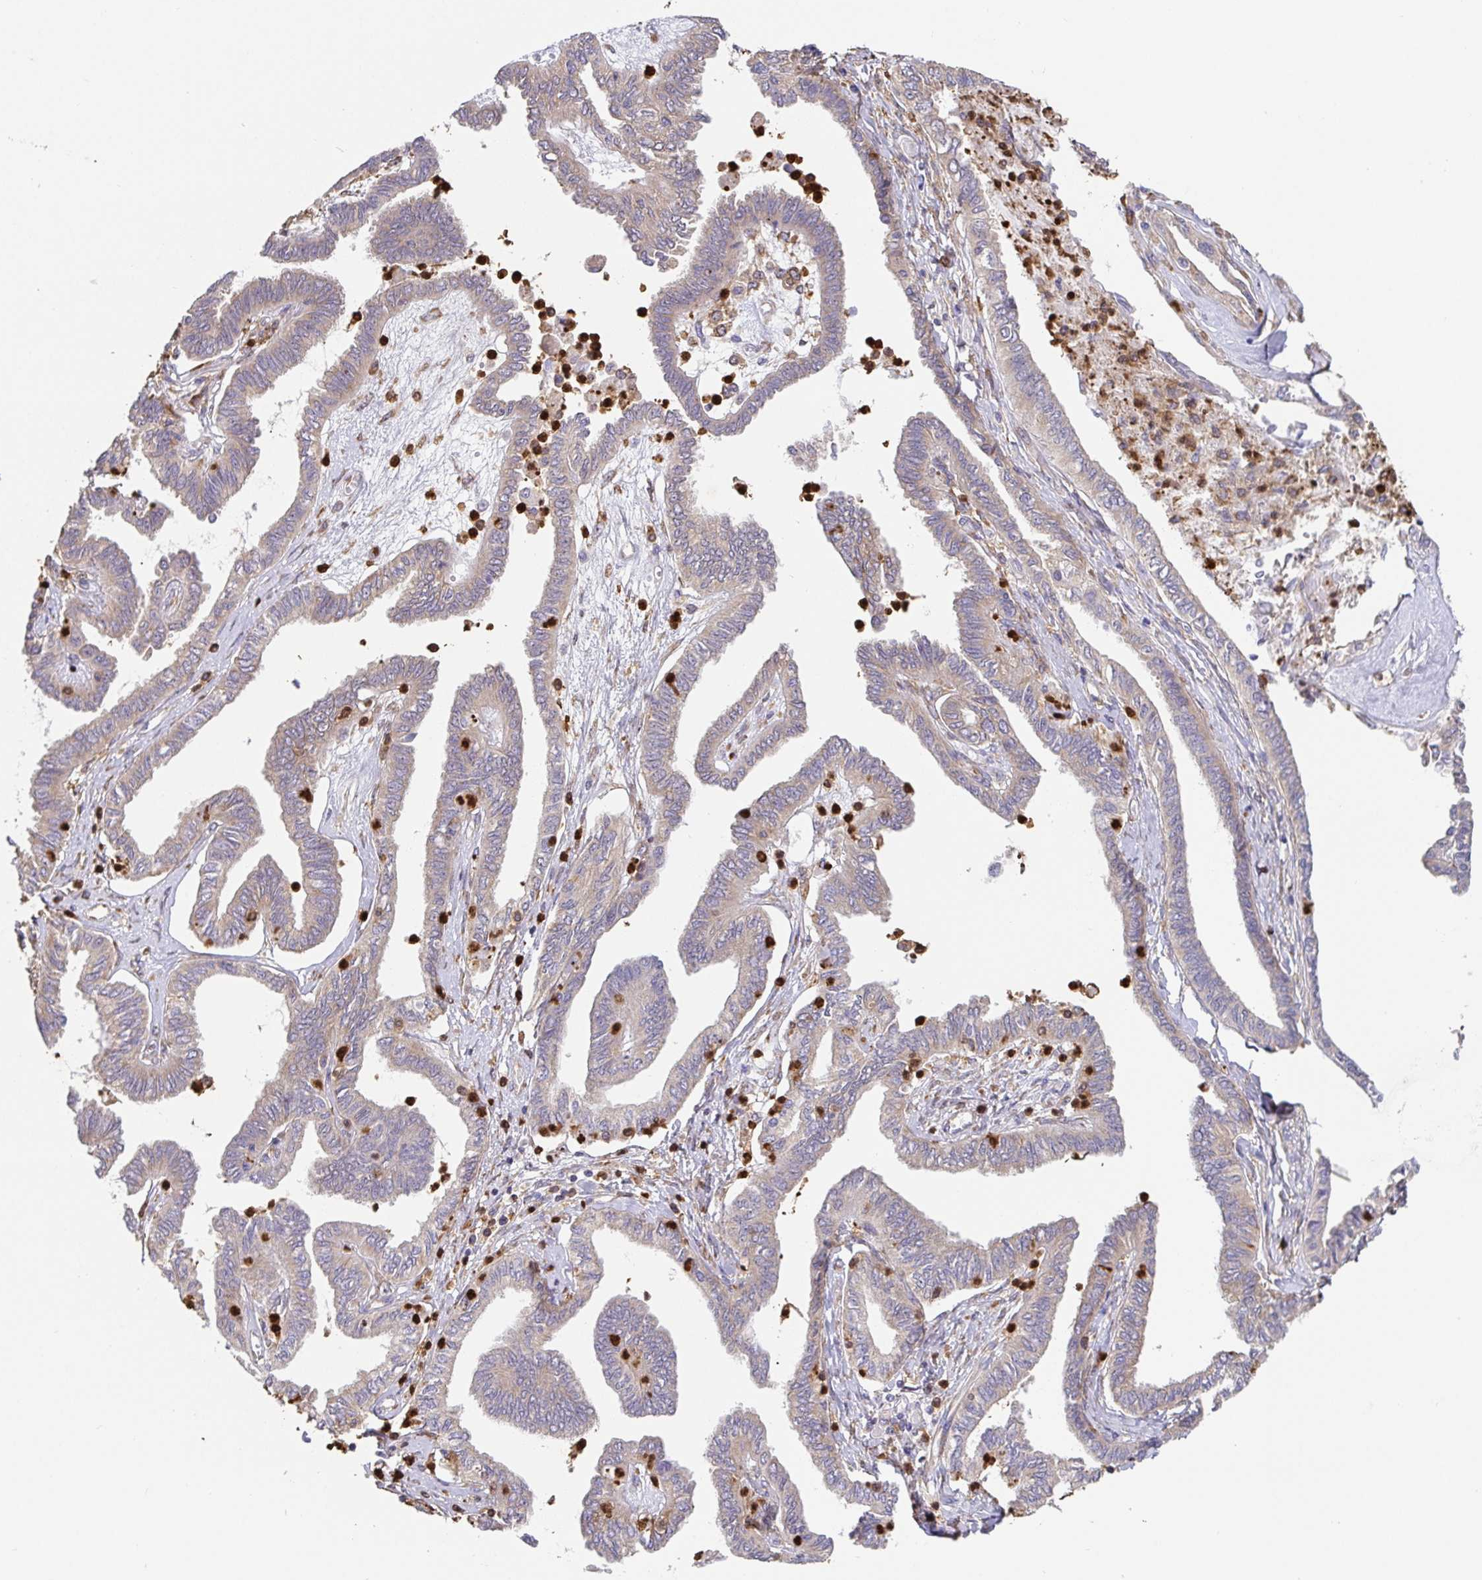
{"staining": {"intensity": "negative", "quantity": "none", "location": "none"}, "tissue": "ovarian cancer", "cell_type": "Tumor cells", "image_type": "cancer", "snomed": [{"axis": "morphology", "description": "Carcinoma, endometroid"}, {"axis": "topography", "description": "Ovary"}], "caption": "There is no significant staining in tumor cells of ovarian endometroid carcinoma.", "gene": "PDPK1", "patient": {"sex": "female", "age": 70}}